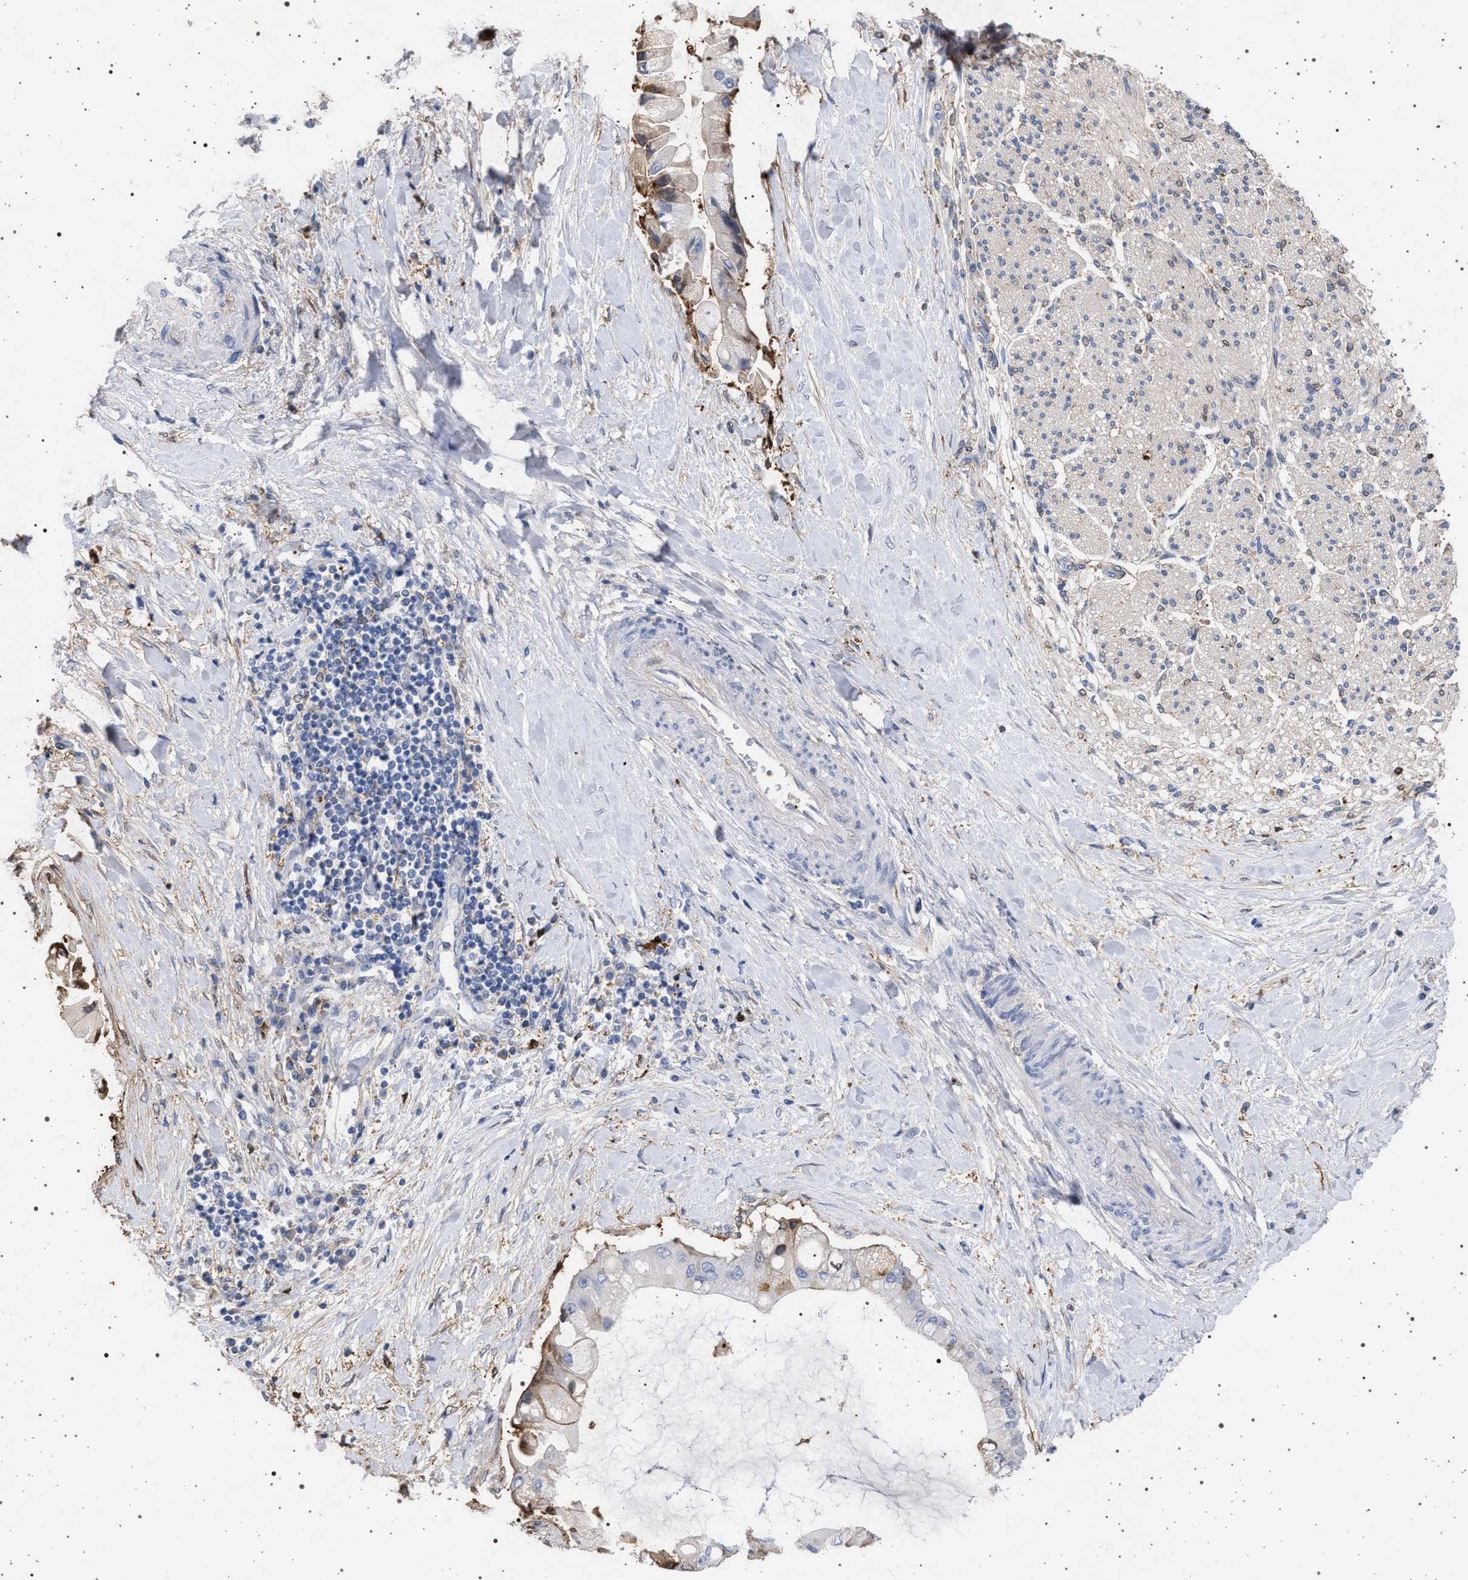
{"staining": {"intensity": "moderate", "quantity": "<25%", "location": "cytoplasmic/membranous"}, "tissue": "liver cancer", "cell_type": "Tumor cells", "image_type": "cancer", "snomed": [{"axis": "morphology", "description": "Cholangiocarcinoma"}, {"axis": "topography", "description": "Liver"}], "caption": "Protein expression analysis of human liver cancer (cholangiocarcinoma) reveals moderate cytoplasmic/membranous expression in approximately <25% of tumor cells.", "gene": "PLG", "patient": {"sex": "male", "age": 50}}